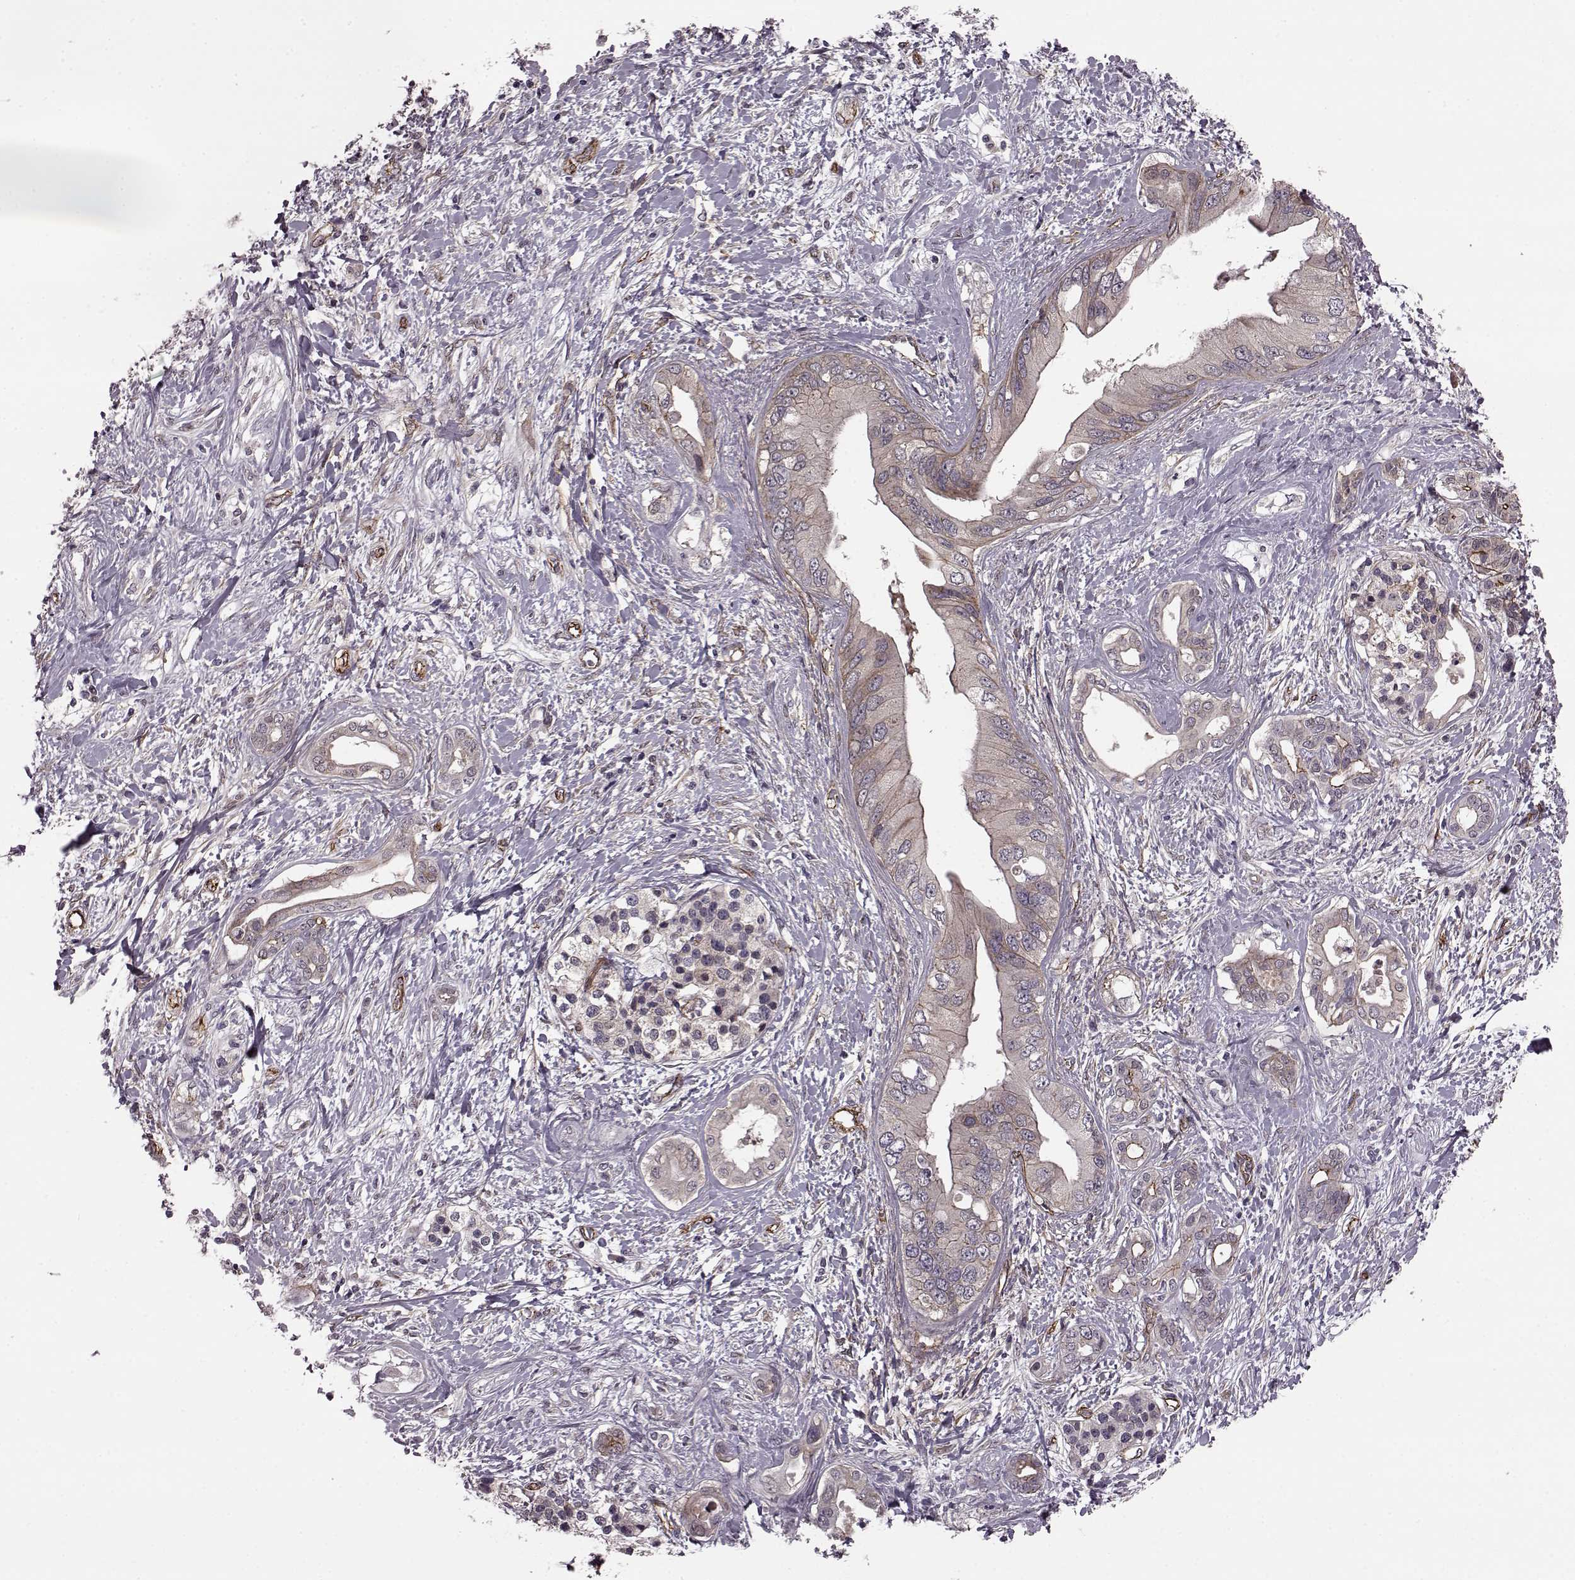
{"staining": {"intensity": "moderate", "quantity": "<25%", "location": "cytoplasmic/membranous"}, "tissue": "pancreatic cancer", "cell_type": "Tumor cells", "image_type": "cancer", "snomed": [{"axis": "morphology", "description": "Adenocarcinoma, NOS"}, {"axis": "topography", "description": "Pancreas"}], "caption": "Immunohistochemistry image of neoplastic tissue: human pancreatic cancer stained using immunohistochemistry (IHC) demonstrates low levels of moderate protein expression localized specifically in the cytoplasmic/membranous of tumor cells, appearing as a cytoplasmic/membranous brown color.", "gene": "SYNPO", "patient": {"sex": "female", "age": 56}}